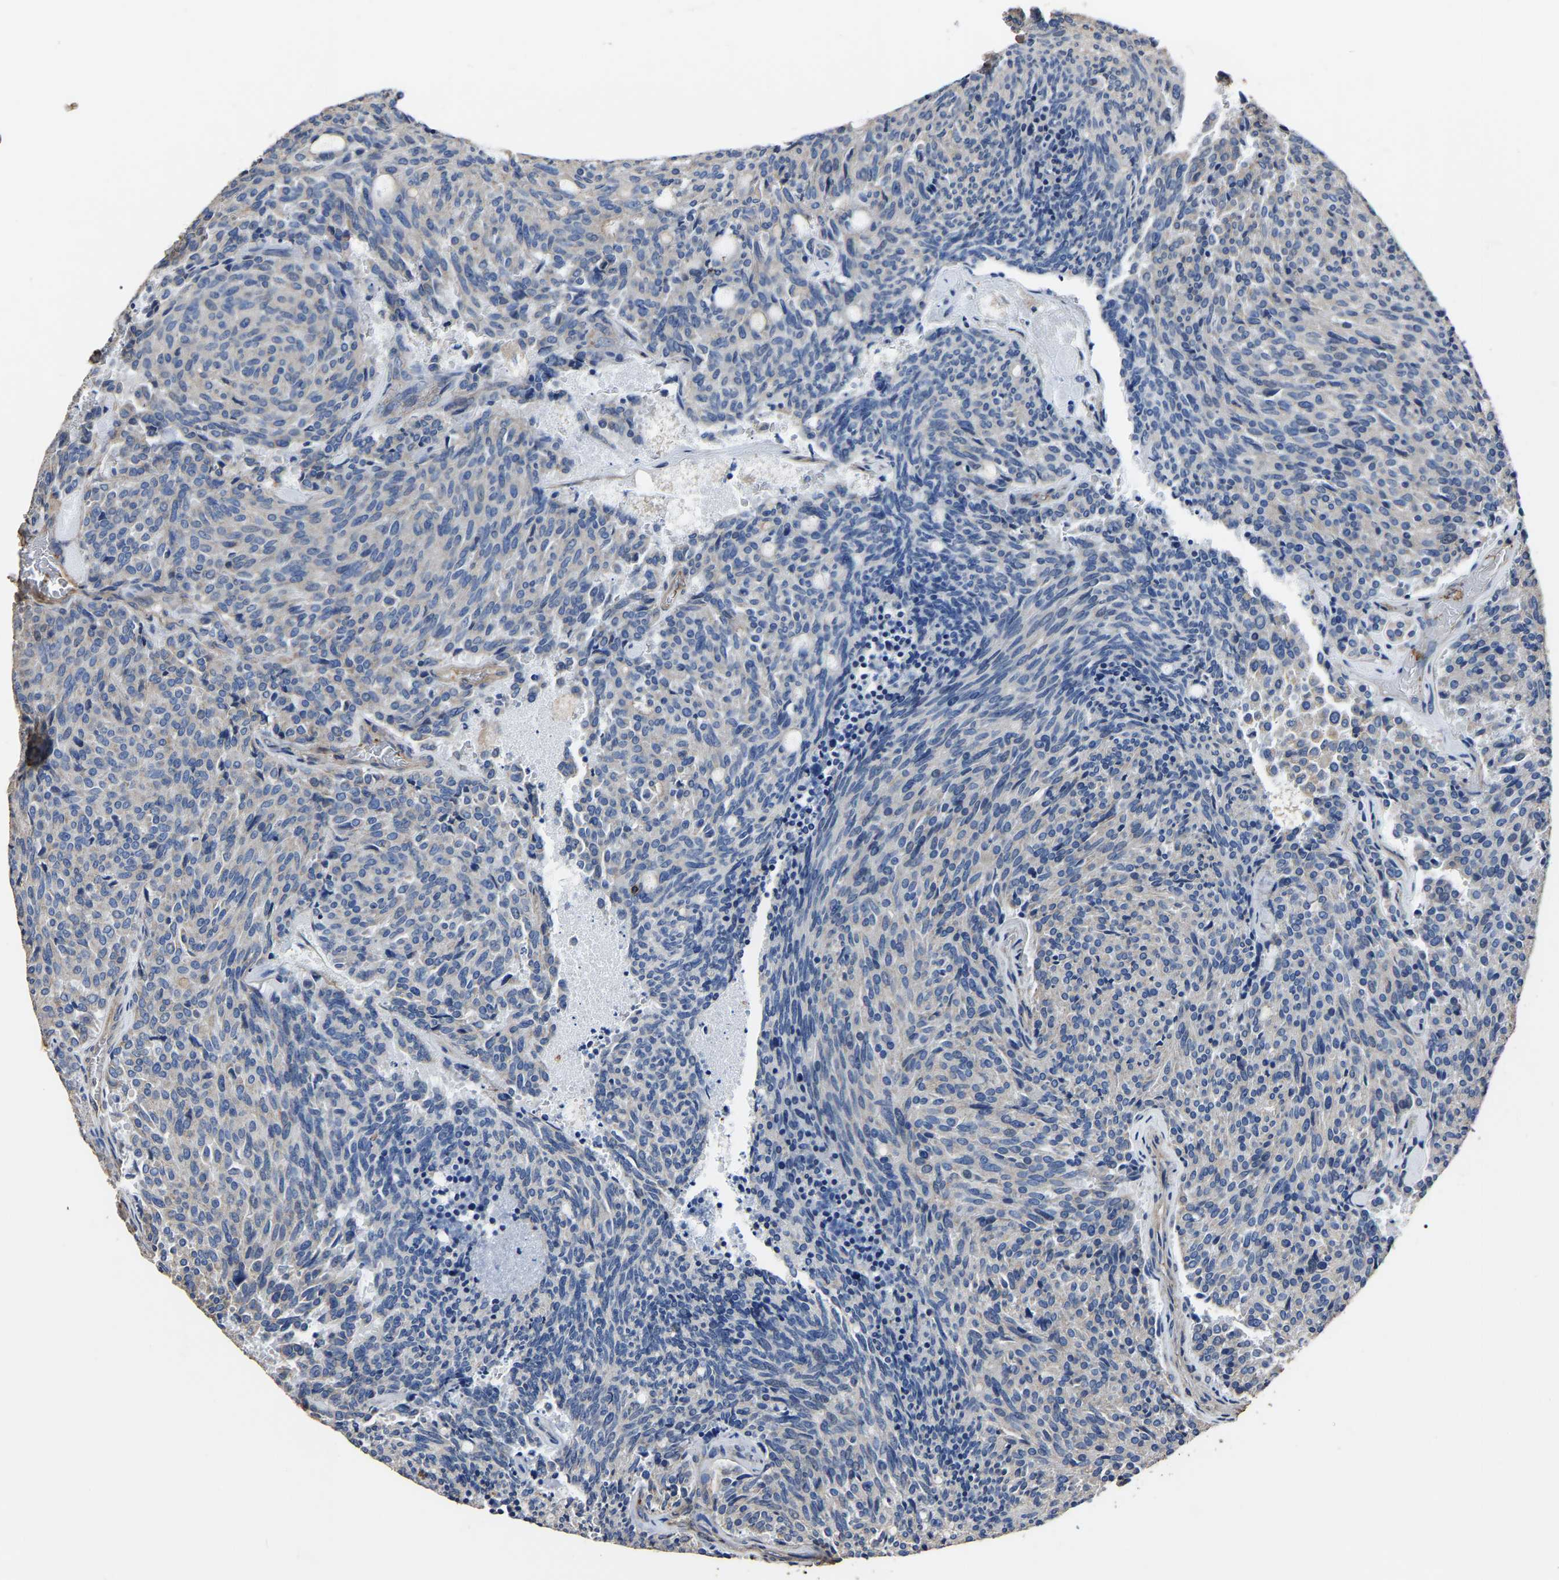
{"staining": {"intensity": "negative", "quantity": "none", "location": "none"}, "tissue": "carcinoid", "cell_type": "Tumor cells", "image_type": "cancer", "snomed": [{"axis": "morphology", "description": "Carcinoid, malignant, NOS"}, {"axis": "topography", "description": "Pancreas"}], "caption": "This is an immunohistochemistry photomicrograph of human carcinoid. There is no positivity in tumor cells.", "gene": "ARMT1", "patient": {"sex": "female", "age": 54}}